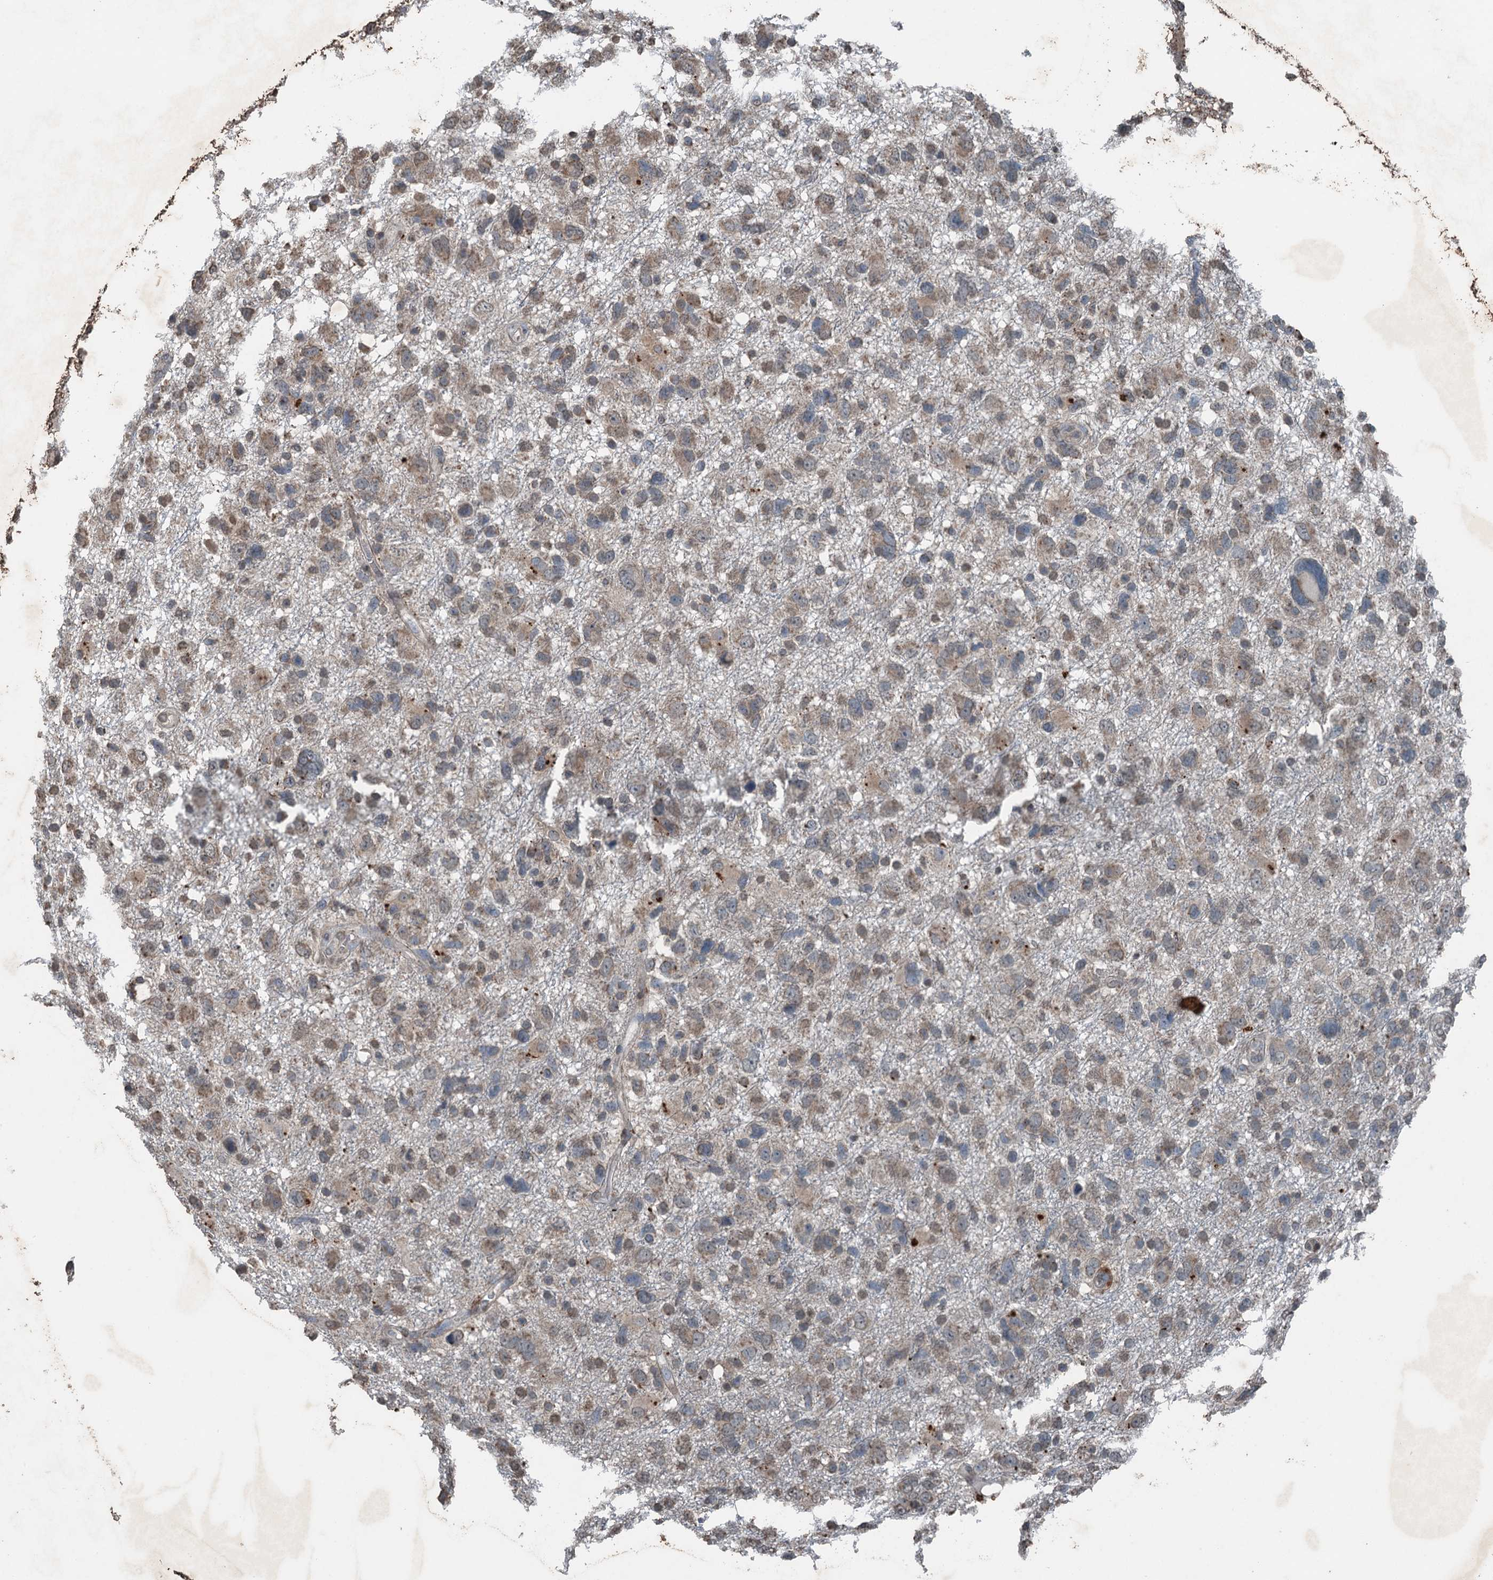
{"staining": {"intensity": "weak", "quantity": "<25%", "location": "cytoplasmic/membranous"}, "tissue": "glioma", "cell_type": "Tumor cells", "image_type": "cancer", "snomed": [{"axis": "morphology", "description": "Glioma, malignant, High grade"}, {"axis": "topography", "description": "Brain"}], "caption": "The immunohistochemistry (IHC) histopathology image has no significant positivity in tumor cells of malignant glioma (high-grade) tissue.", "gene": "TCTN1", "patient": {"sex": "male", "age": 61}}